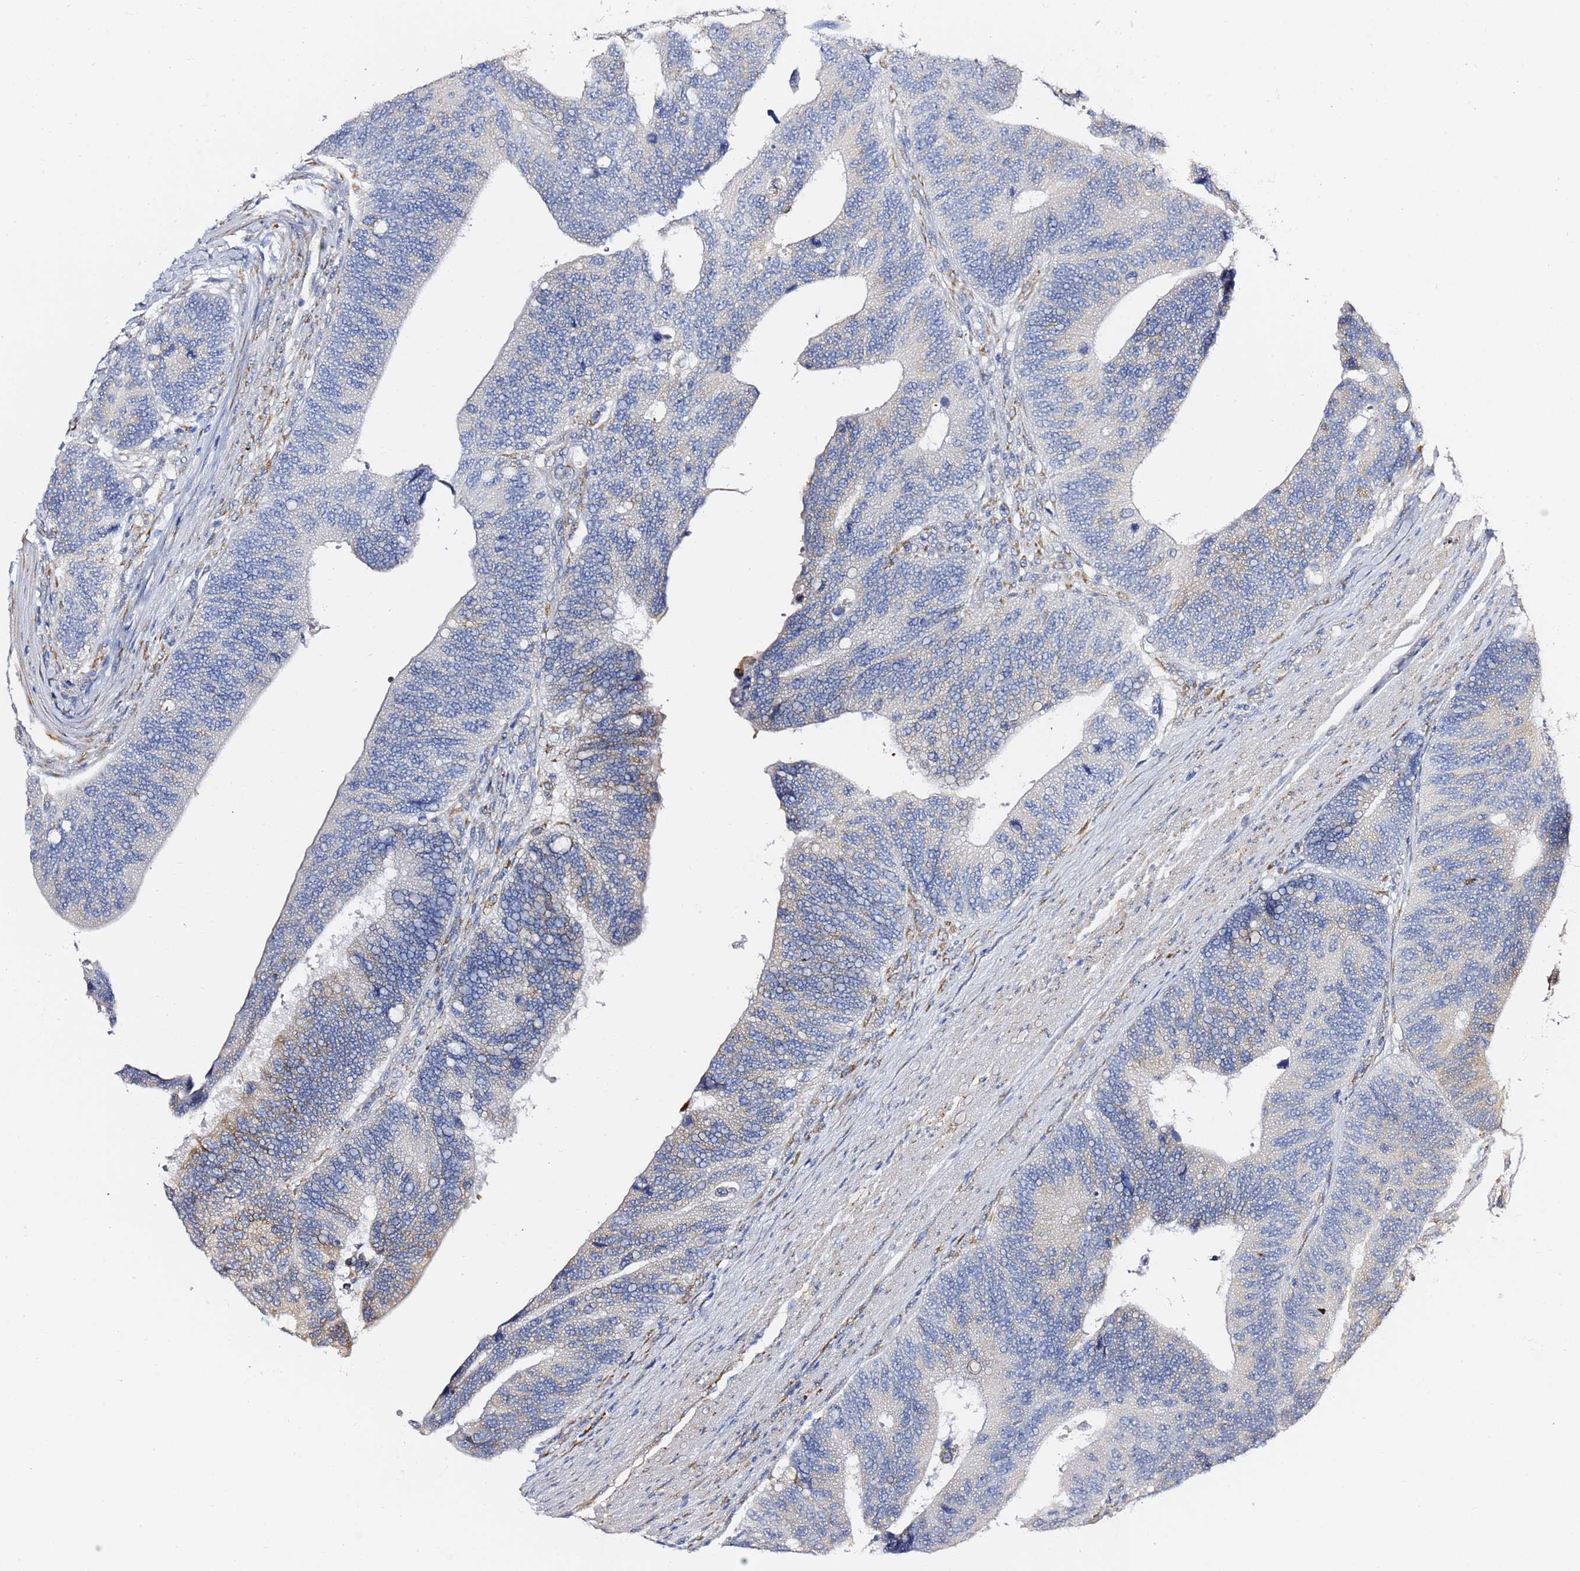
{"staining": {"intensity": "moderate", "quantity": "<25%", "location": "cytoplasmic/membranous"}, "tissue": "colorectal cancer", "cell_type": "Tumor cells", "image_type": "cancer", "snomed": [{"axis": "morphology", "description": "Adenocarcinoma, NOS"}, {"axis": "topography", "description": "Colon"}], "caption": "Human colorectal cancer stained for a protein (brown) demonstrates moderate cytoplasmic/membranous positive positivity in approximately <25% of tumor cells.", "gene": "GDAP2", "patient": {"sex": "male", "age": 87}}